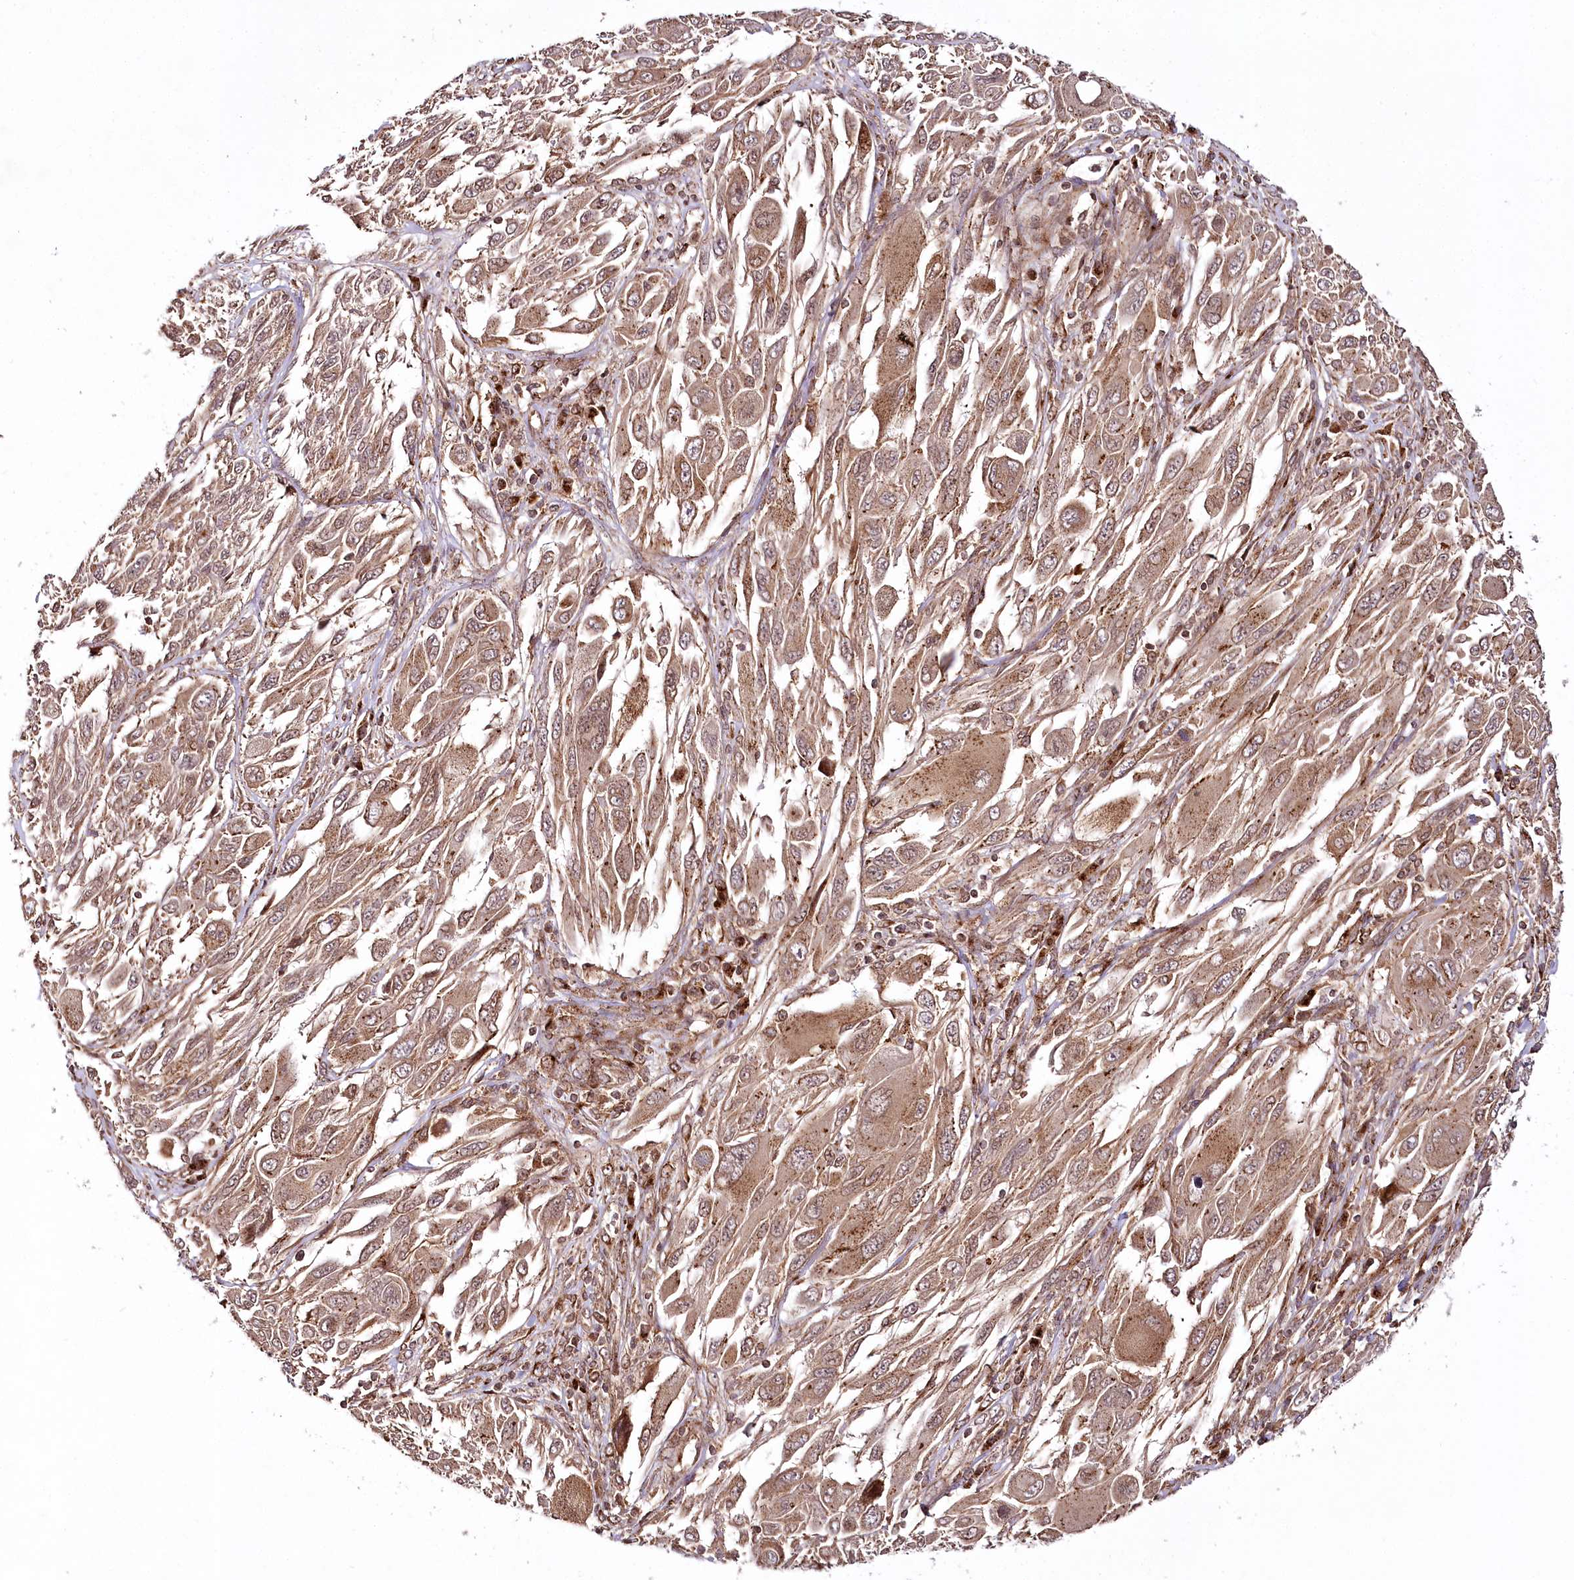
{"staining": {"intensity": "moderate", "quantity": ">75%", "location": "cytoplasmic/membranous"}, "tissue": "melanoma", "cell_type": "Tumor cells", "image_type": "cancer", "snomed": [{"axis": "morphology", "description": "Malignant melanoma, NOS"}, {"axis": "topography", "description": "Skin"}], "caption": "A photomicrograph of human melanoma stained for a protein displays moderate cytoplasmic/membranous brown staining in tumor cells.", "gene": "COPG1", "patient": {"sex": "female", "age": 91}}